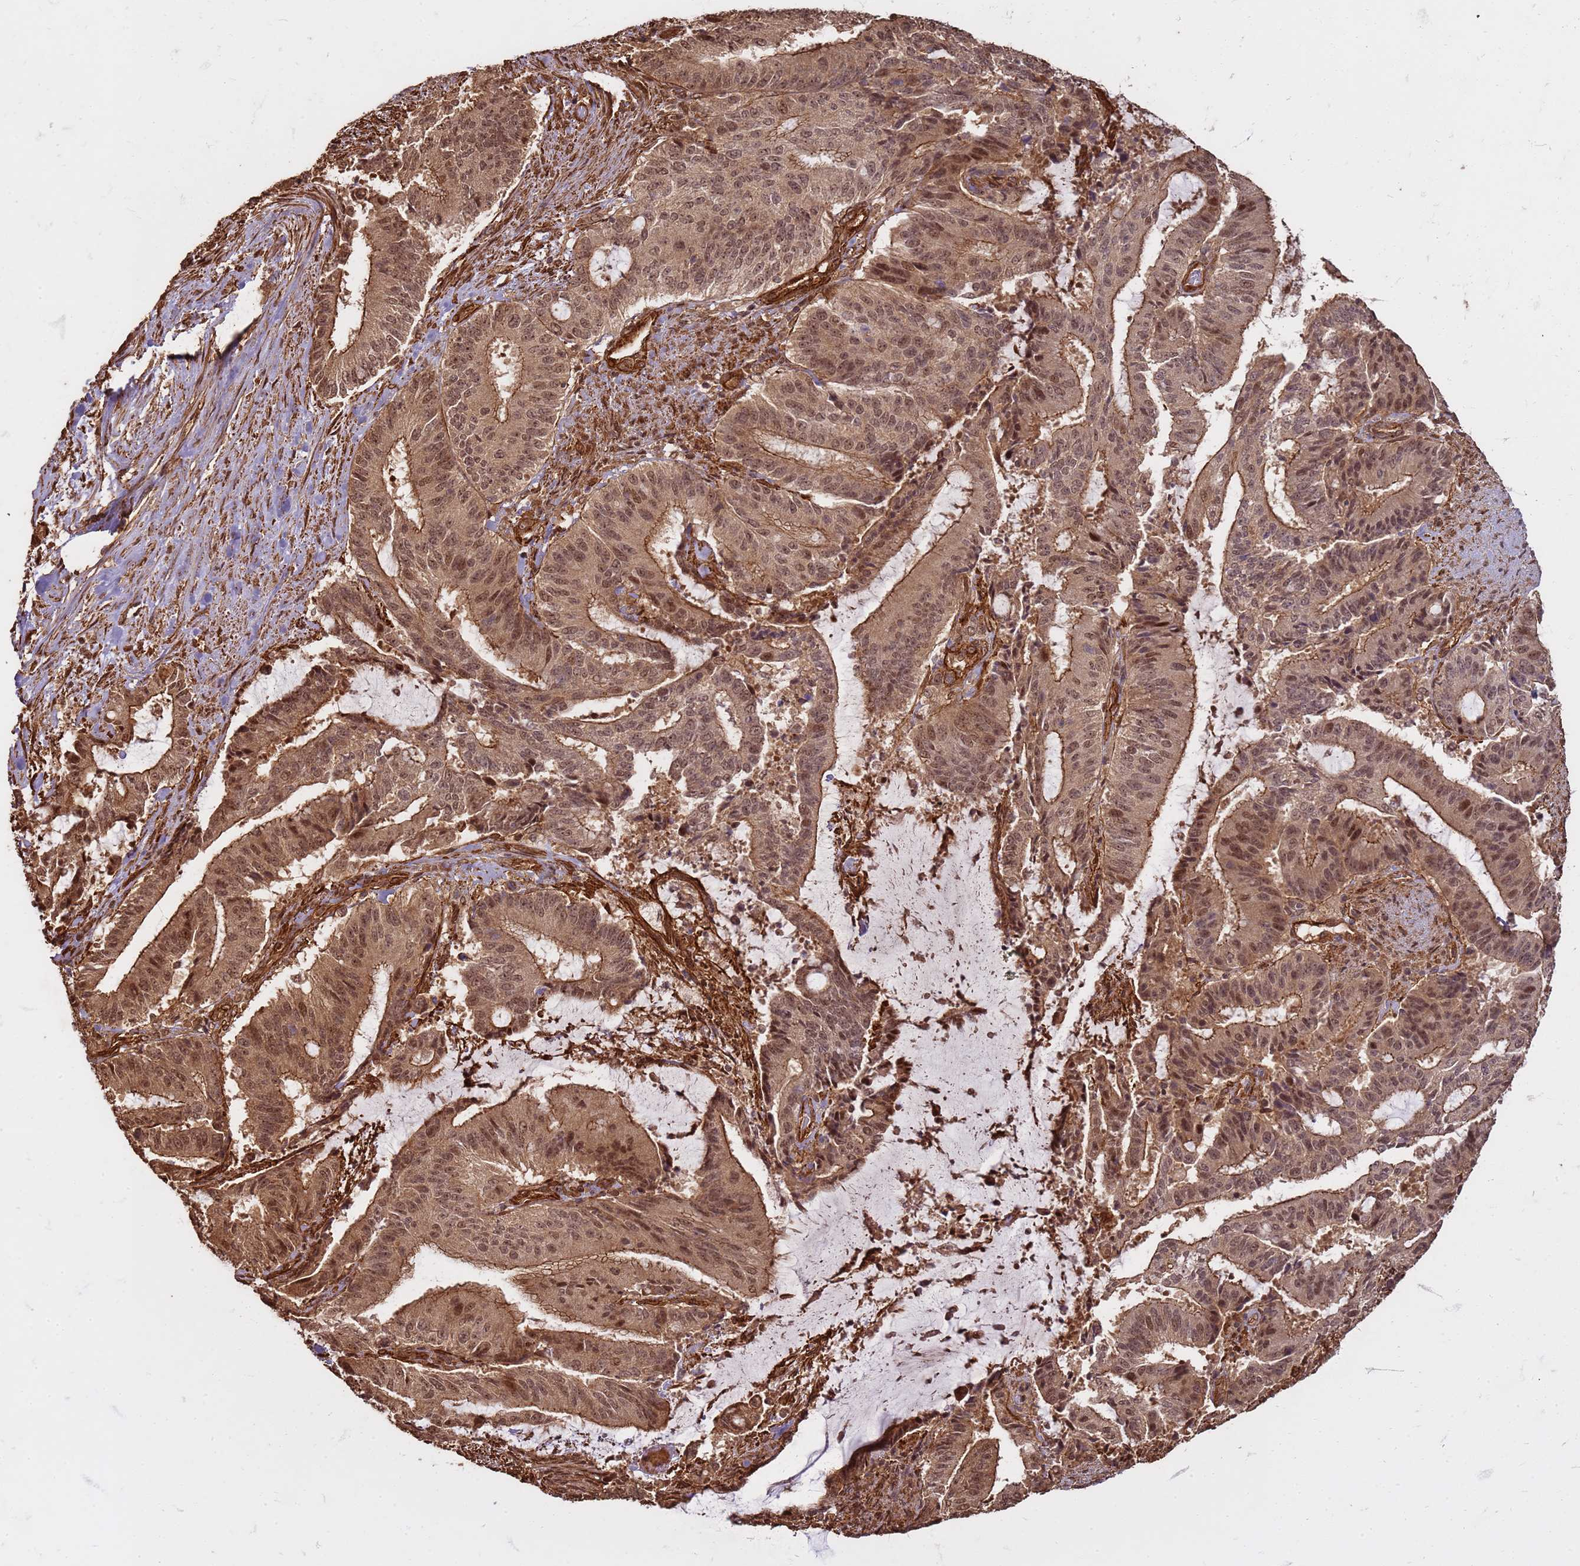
{"staining": {"intensity": "moderate", "quantity": ">75%", "location": "cytoplasmic/membranous,nuclear"}, "tissue": "liver cancer", "cell_type": "Tumor cells", "image_type": "cancer", "snomed": [{"axis": "morphology", "description": "Normal tissue, NOS"}, {"axis": "morphology", "description": "Cholangiocarcinoma"}, {"axis": "topography", "description": "Liver"}, {"axis": "topography", "description": "Peripheral nerve tissue"}], "caption": "Immunohistochemistry staining of cholangiocarcinoma (liver), which demonstrates medium levels of moderate cytoplasmic/membranous and nuclear positivity in approximately >75% of tumor cells indicating moderate cytoplasmic/membranous and nuclear protein positivity. The staining was performed using DAB (brown) for protein detection and nuclei were counterstained in hematoxylin (blue).", "gene": "KIF26A", "patient": {"sex": "female", "age": 73}}